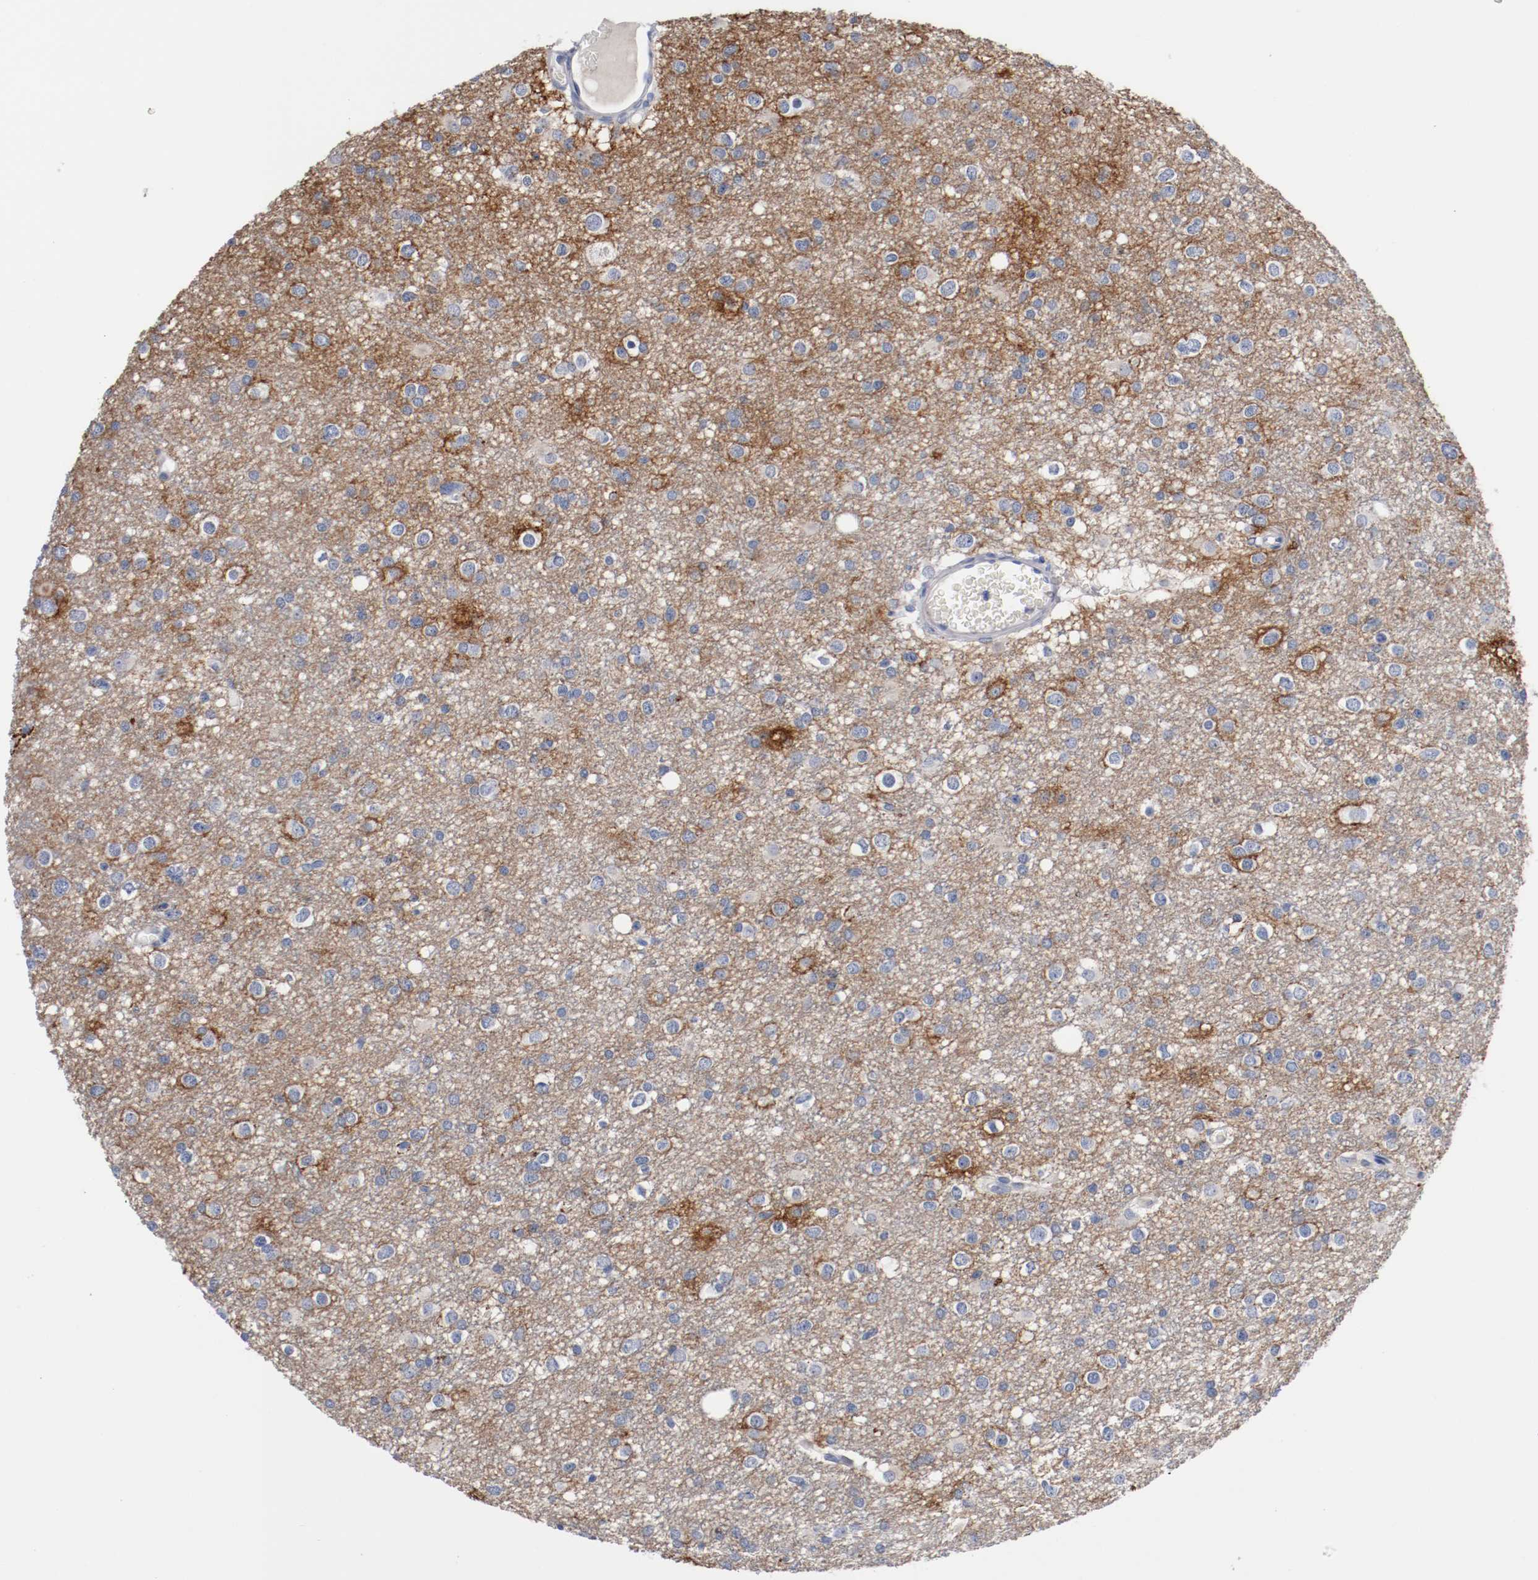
{"staining": {"intensity": "negative", "quantity": "none", "location": "none"}, "tissue": "glioma", "cell_type": "Tumor cells", "image_type": "cancer", "snomed": [{"axis": "morphology", "description": "Glioma, malignant, Low grade"}, {"axis": "topography", "description": "Brain"}], "caption": "Immunohistochemical staining of human glioma exhibits no significant positivity in tumor cells.", "gene": "TNC", "patient": {"sex": "male", "age": 42}}